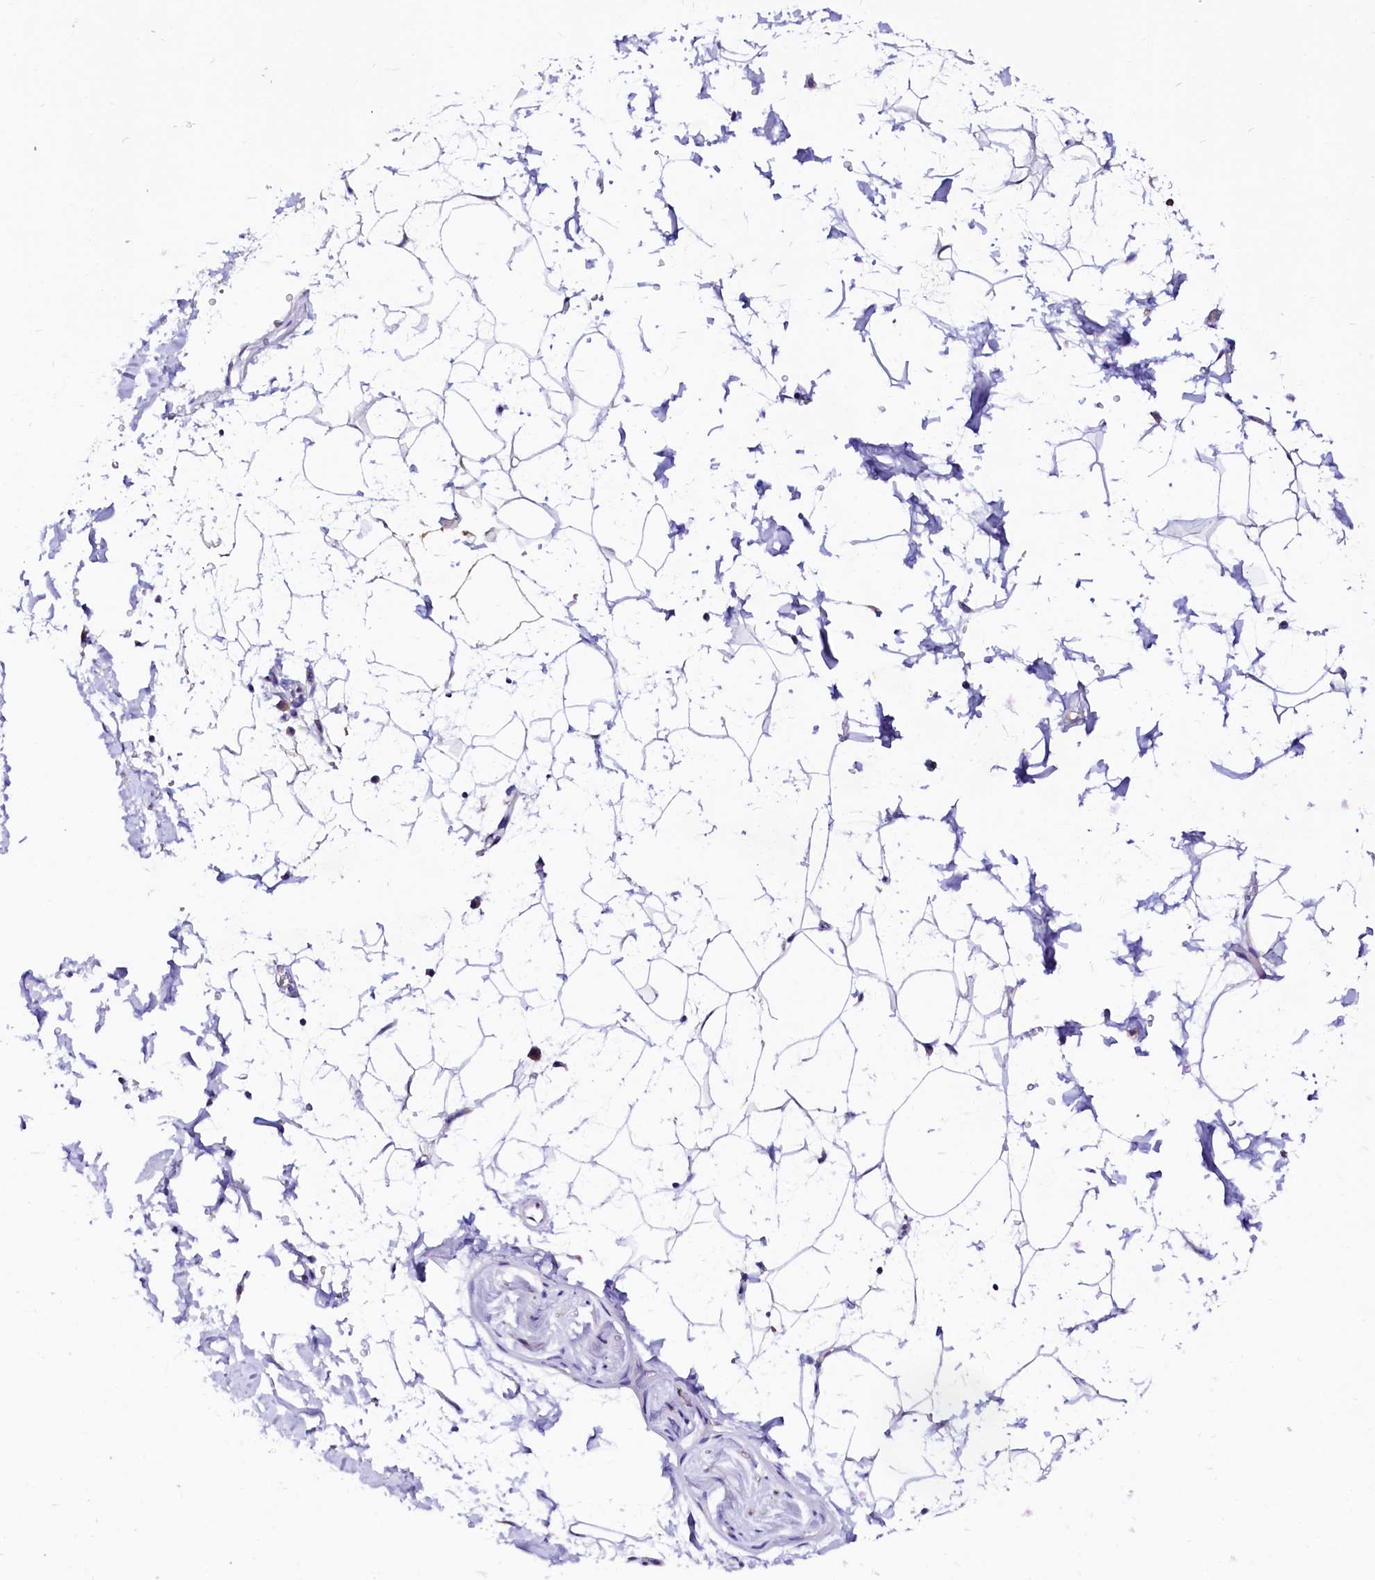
{"staining": {"intensity": "negative", "quantity": "none", "location": "none"}, "tissue": "adipose tissue", "cell_type": "Adipocytes", "image_type": "normal", "snomed": [{"axis": "morphology", "description": "Normal tissue, NOS"}, {"axis": "topography", "description": "Soft tissue"}], "caption": "High magnification brightfield microscopy of normal adipose tissue stained with DAB (brown) and counterstained with hematoxylin (blue): adipocytes show no significant positivity. Brightfield microscopy of immunohistochemistry stained with DAB (3,3'-diaminobenzidine) (brown) and hematoxylin (blue), captured at high magnification.", "gene": "BTBD16", "patient": {"sex": "male", "age": 72}}